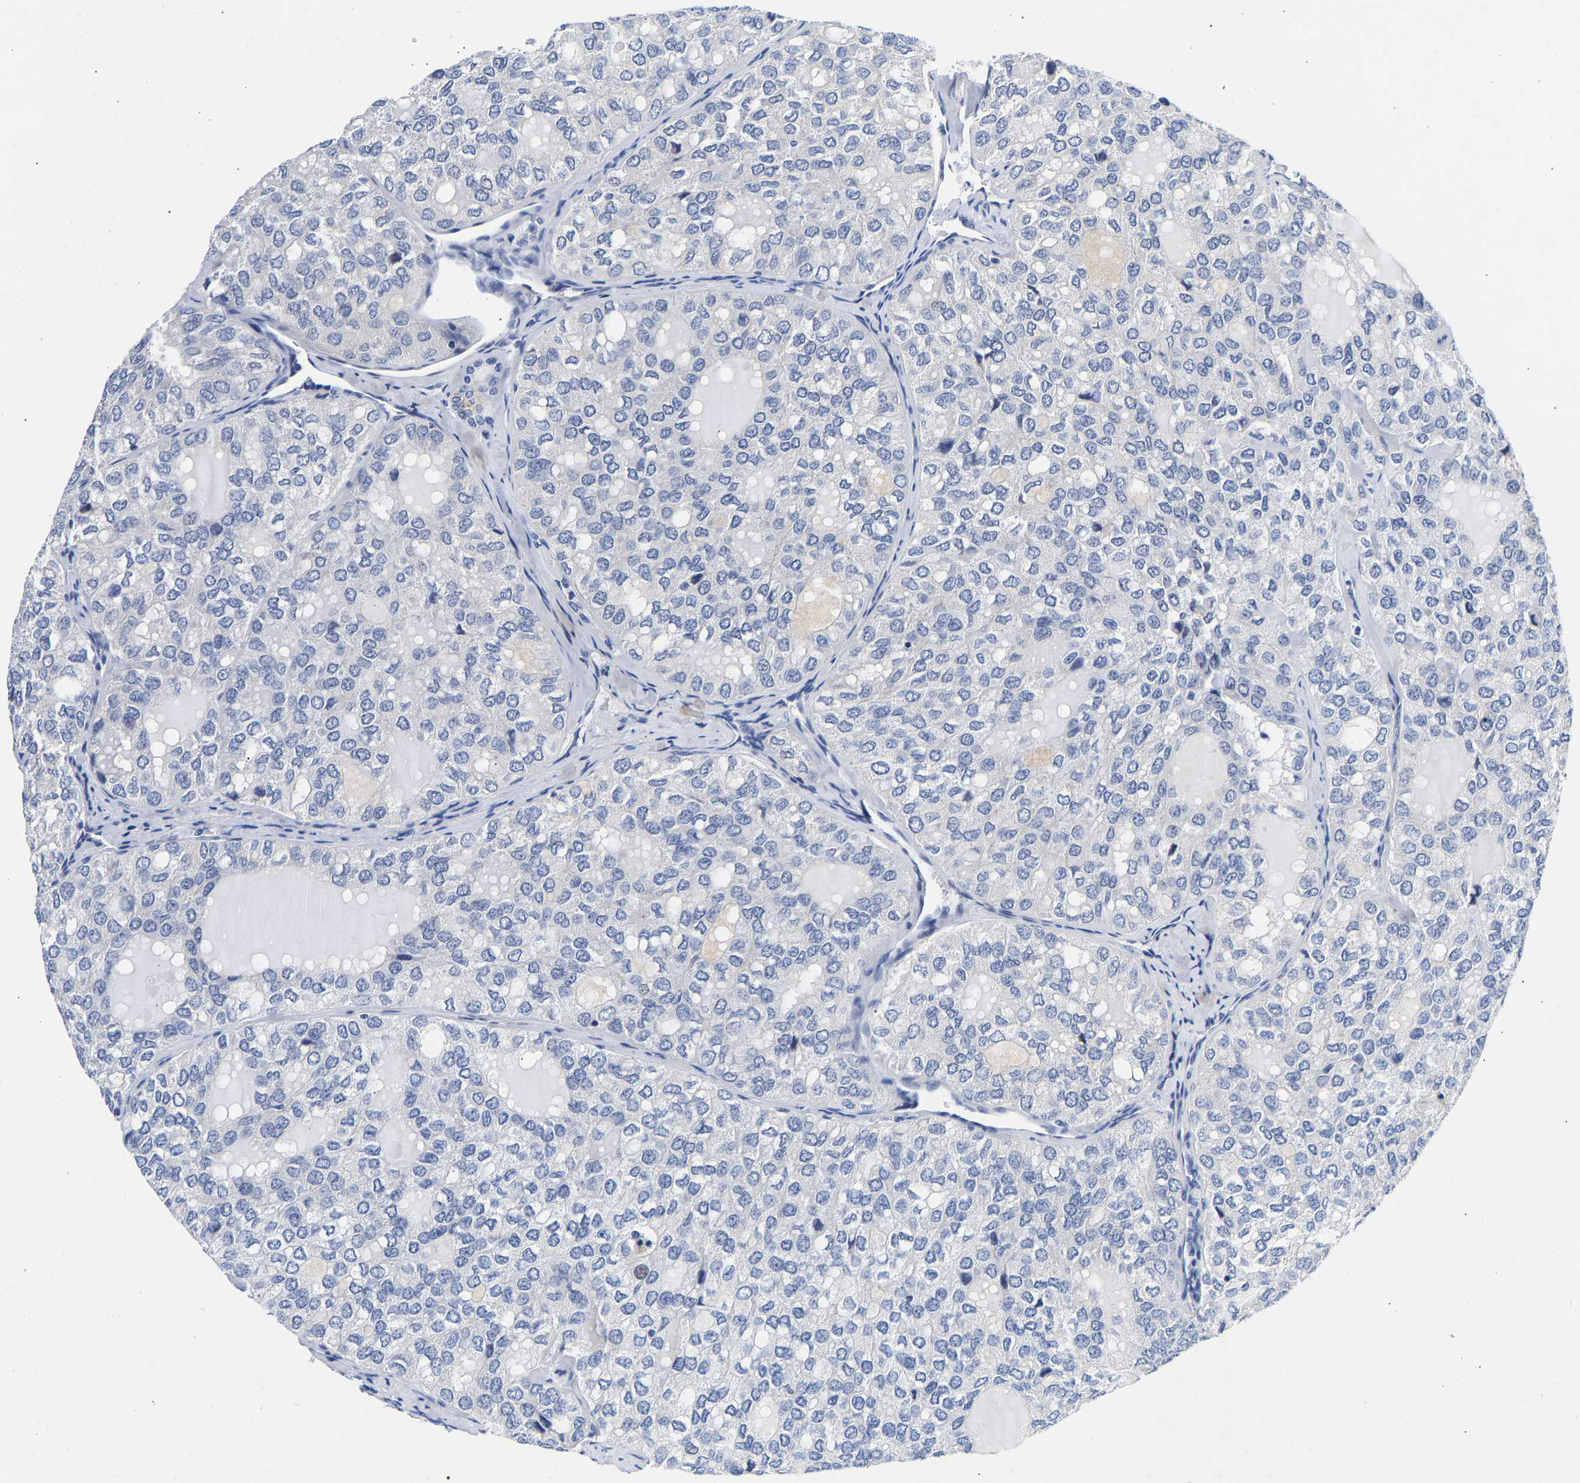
{"staining": {"intensity": "negative", "quantity": "none", "location": "none"}, "tissue": "thyroid cancer", "cell_type": "Tumor cells", "image_type": "cancer", "snomed": [{"axis": "morphology", "description": "Follicular adenoma carcinoma, NOS"}, {"axis": "topography", "description": "Thyroid gland"}], "caption": "A micrograph of human thyroid follicular adenoma carcinoma is negative for staining in tumor cells.", "gene": "CCDC6", "patient": {"sex": "male", "age": 75}}